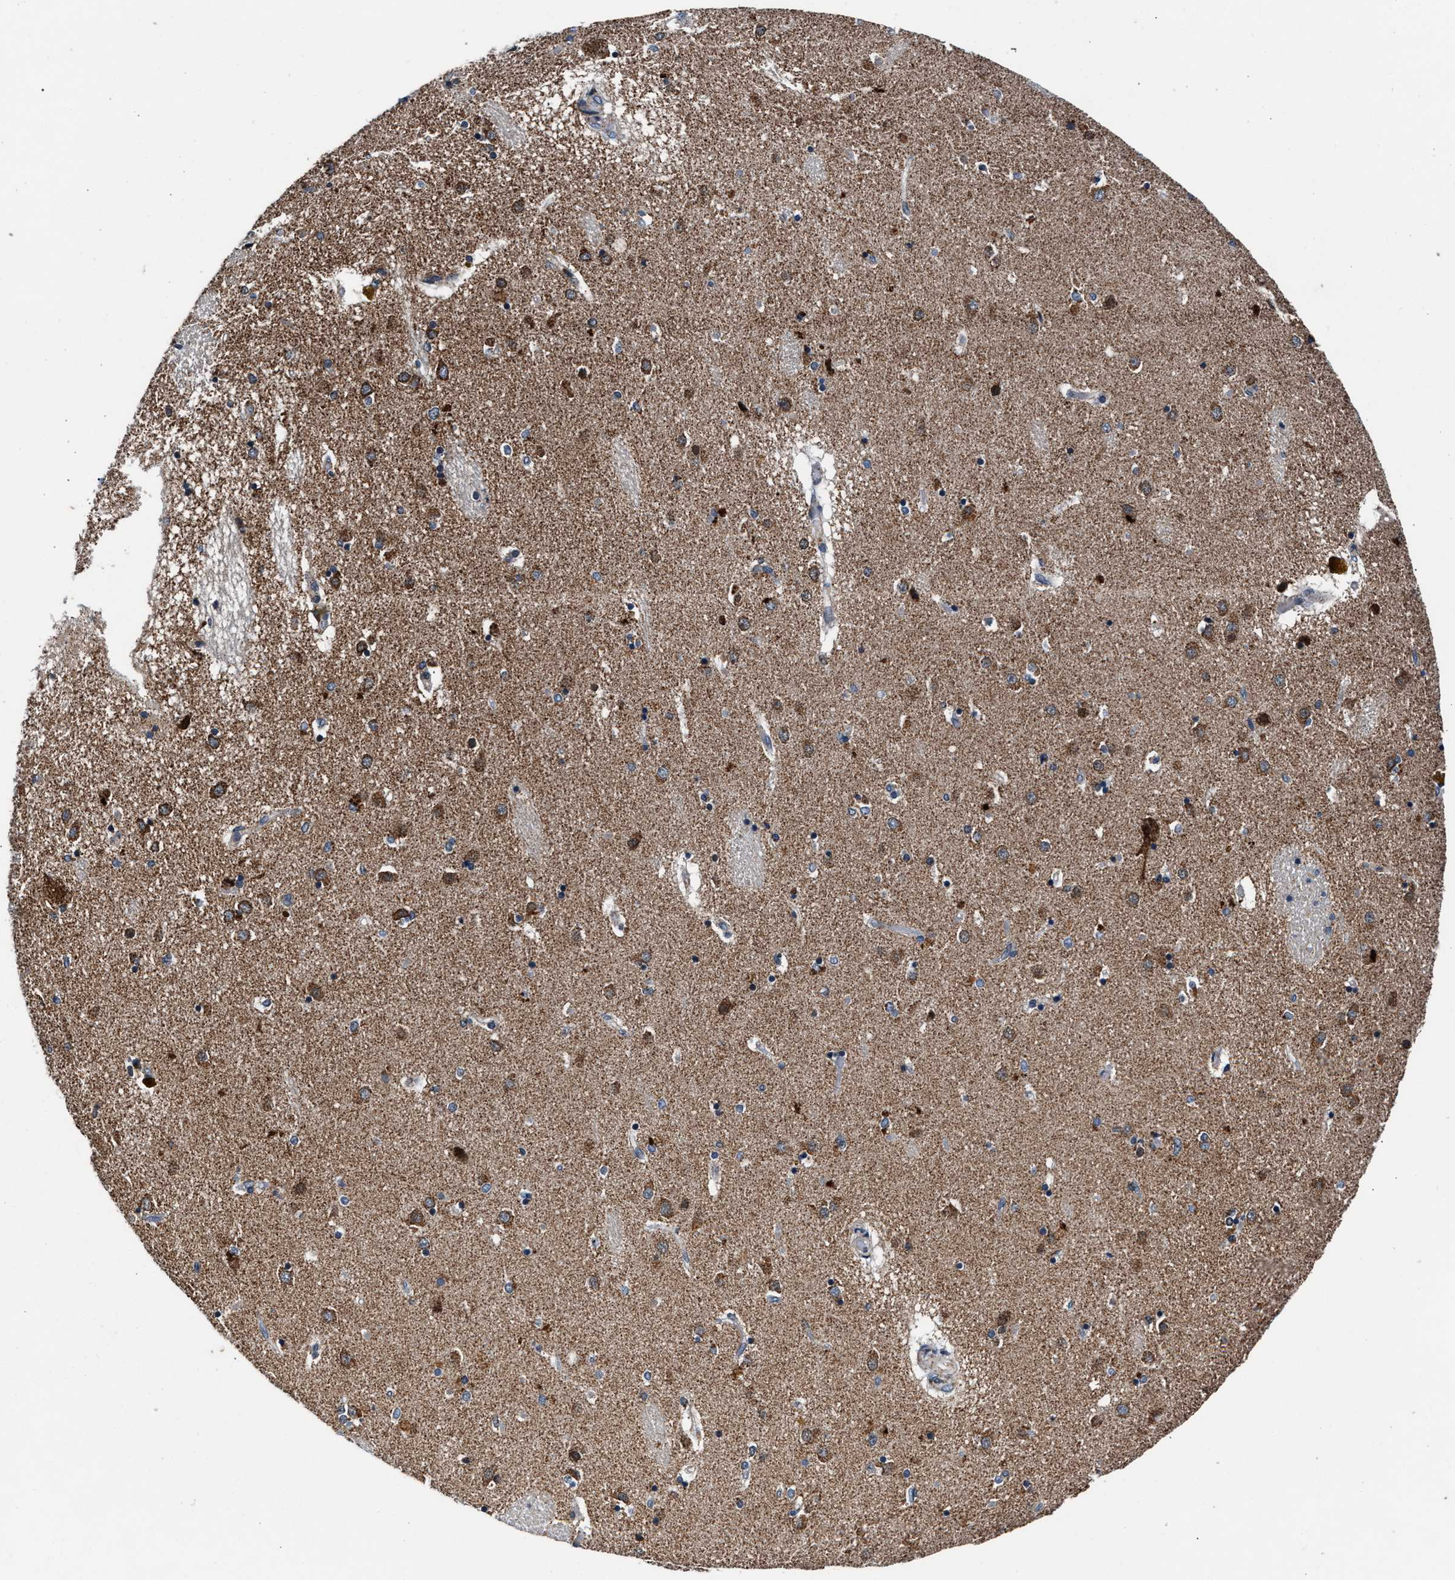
{"staining": {"intensity": "moderate", "quantity": "25%-75%", "location": "cytoplasmic/membranous"}, "tissue": "caudate", "cell_type": "Glial cells", "image_type": "normal", "snomed": [{"axis": "morphology", "description": "Normal tissue, NOS"}, {"axis": "topography", "description": "Lateral ventricle wall"}], "caption": "DAB immunohistochemical staining of unremarkable caudate exhibits moderate cytoplasmic/membranous protein positivity in about 25%-75% of glial cells.", "gene": "PRRC2B", "patient": {"sex": "male", "age": 70}}